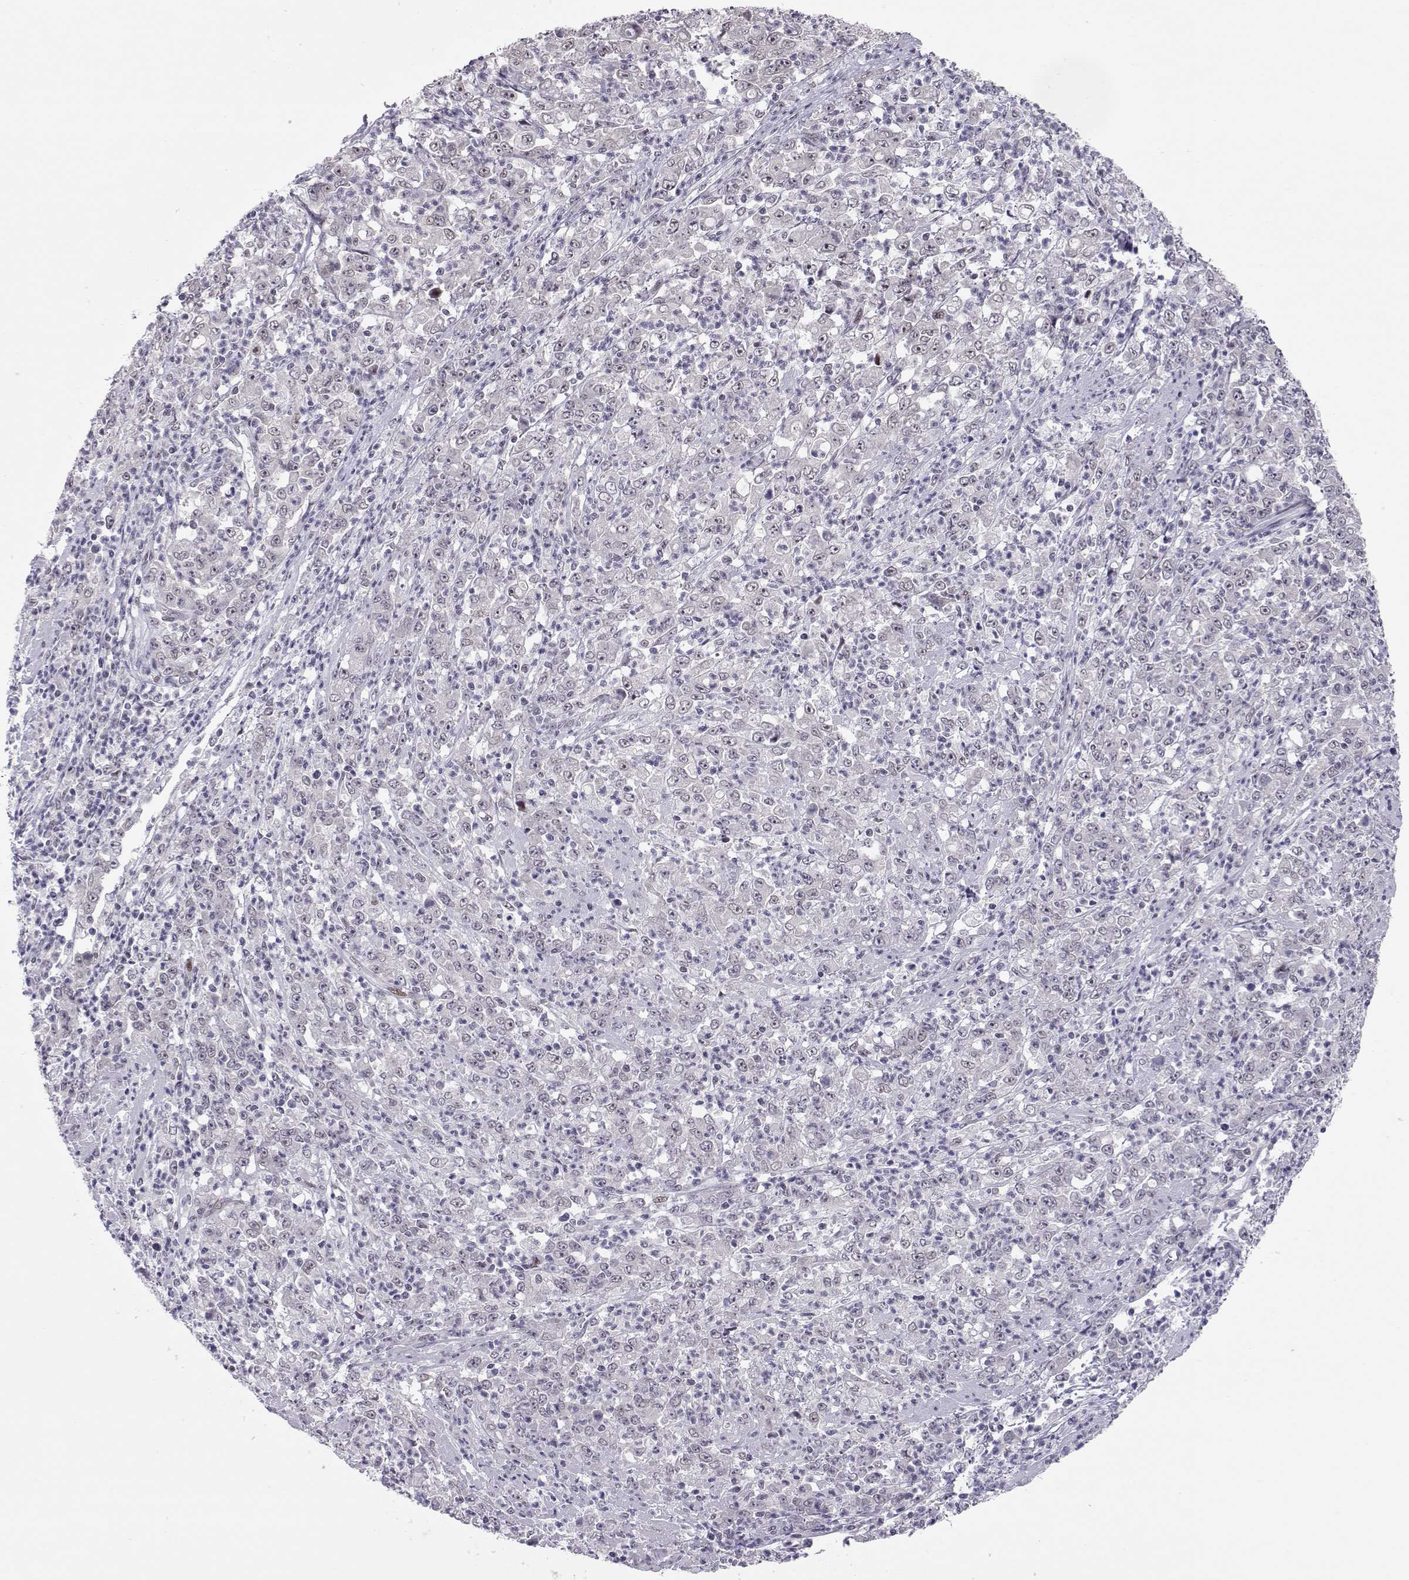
{"staining": {"intensity": "negative", "quantity": "none", "location": "none"}, "tissue": "stomach cancer", "cell_type": "Tumor cells", "image_type": "cancer", "snomed": [{"axis": "morphology", "description": "Adenocarcinoma, NOS"}, {"axis": "topography", "description": "Stomach, lower"}], "caption": "An immunohistochemistry (IHC) image of stomach cancer (adenocarcinoma) is shown. There is no staining in tumor cells of stomach cancer (adenocarcinoma).", "gene": "SIX6", "patient": {"sex": "female", "age": 71}}